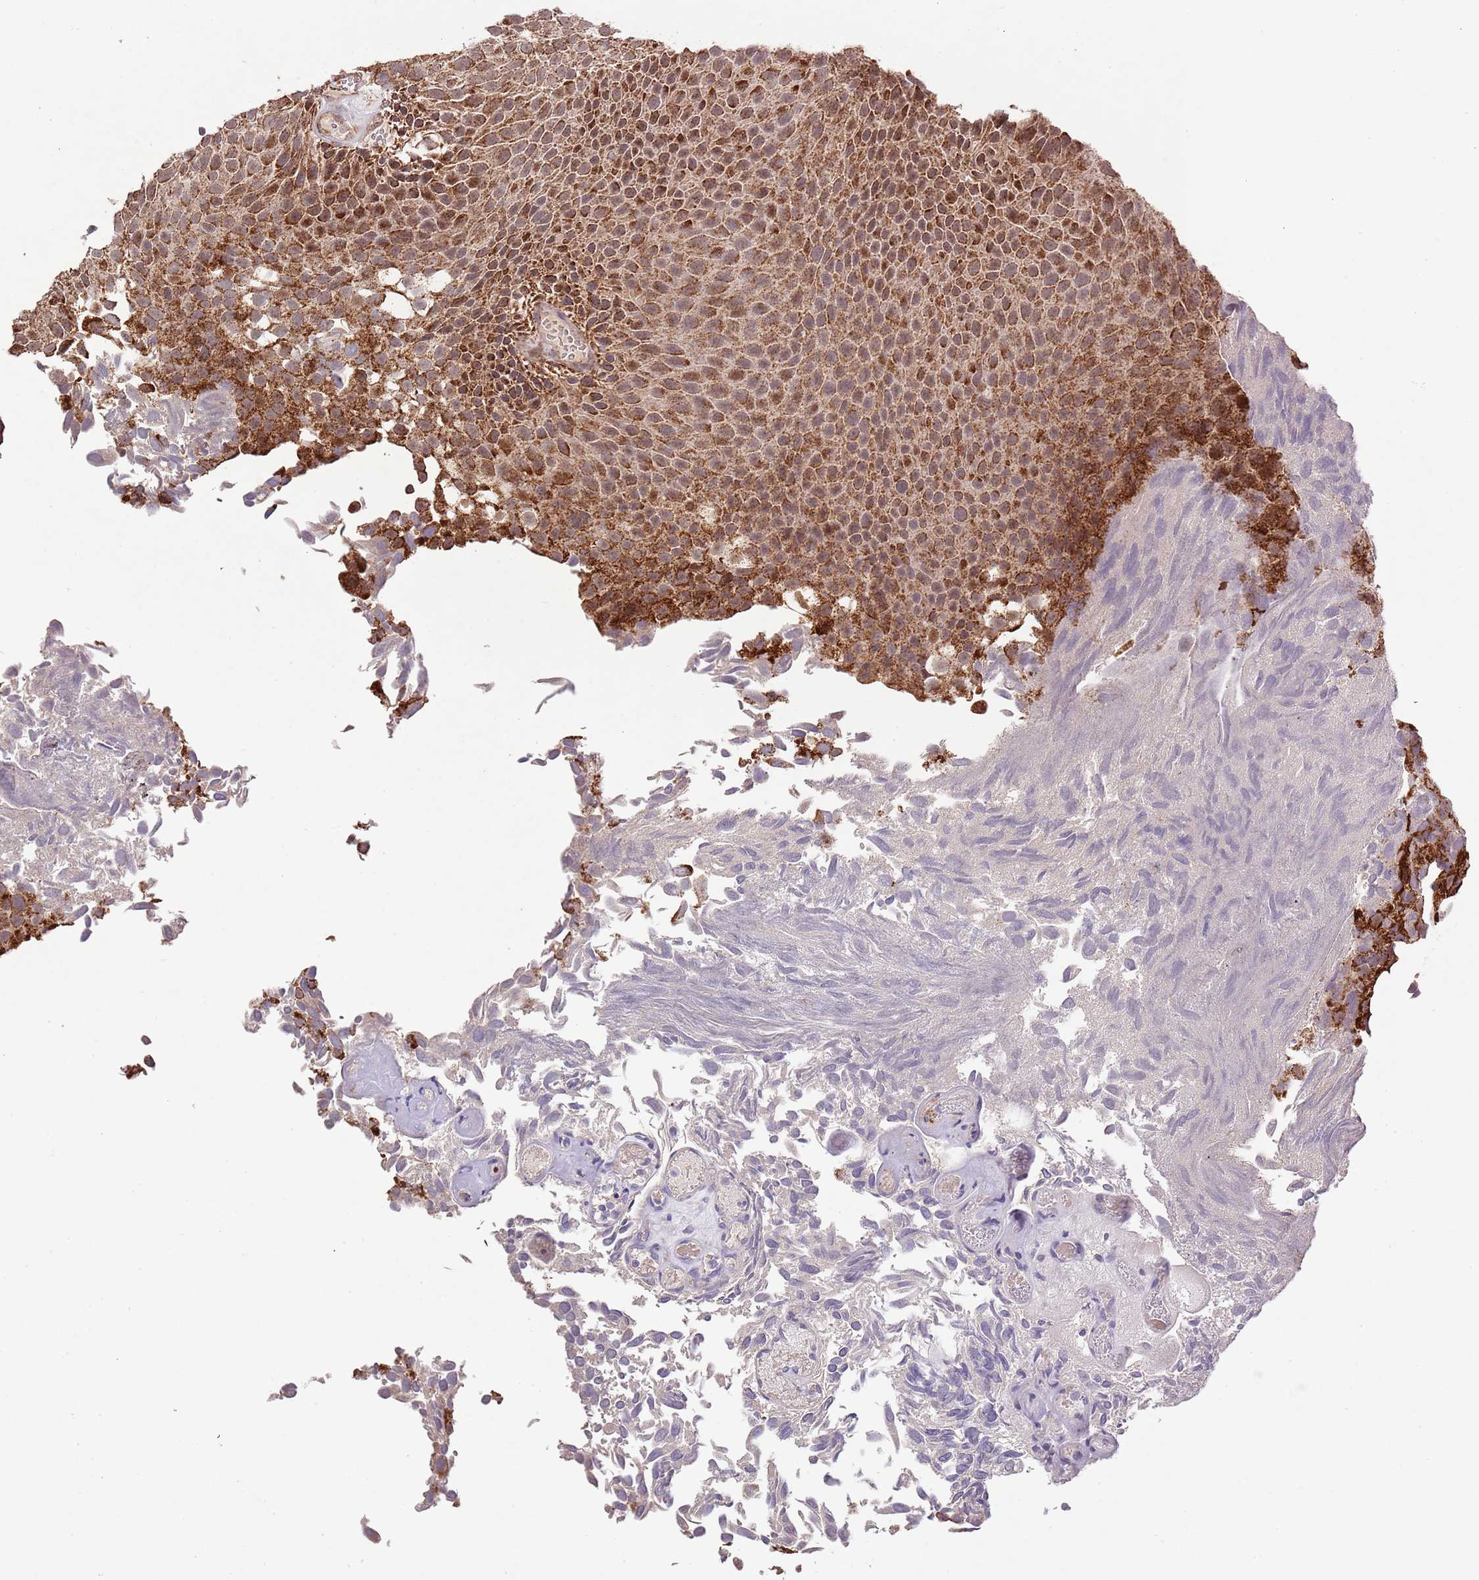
{"staining": {"intensity": "moderate", "quantity": ">75%", "location": "cytoplasmic/membranous"}, "tissue": "urothelial cancer", "cell_type": "Tumor cells", "image_type": "cancer", "snomed": [{"axis": "morphology", "description": "Urothelial carcinoma, Low grade"}, {"axis": "topography", "description": "Urinary bladder"}], "caption": "There is medium levels of moderate cytoplasmic/membranous staining in tumor cells of urothelial cancer, as demonstrated by immunohistochemical staining (brown color).", "gene": "IVD", "patient": {"sex": "male", "age": 89}}